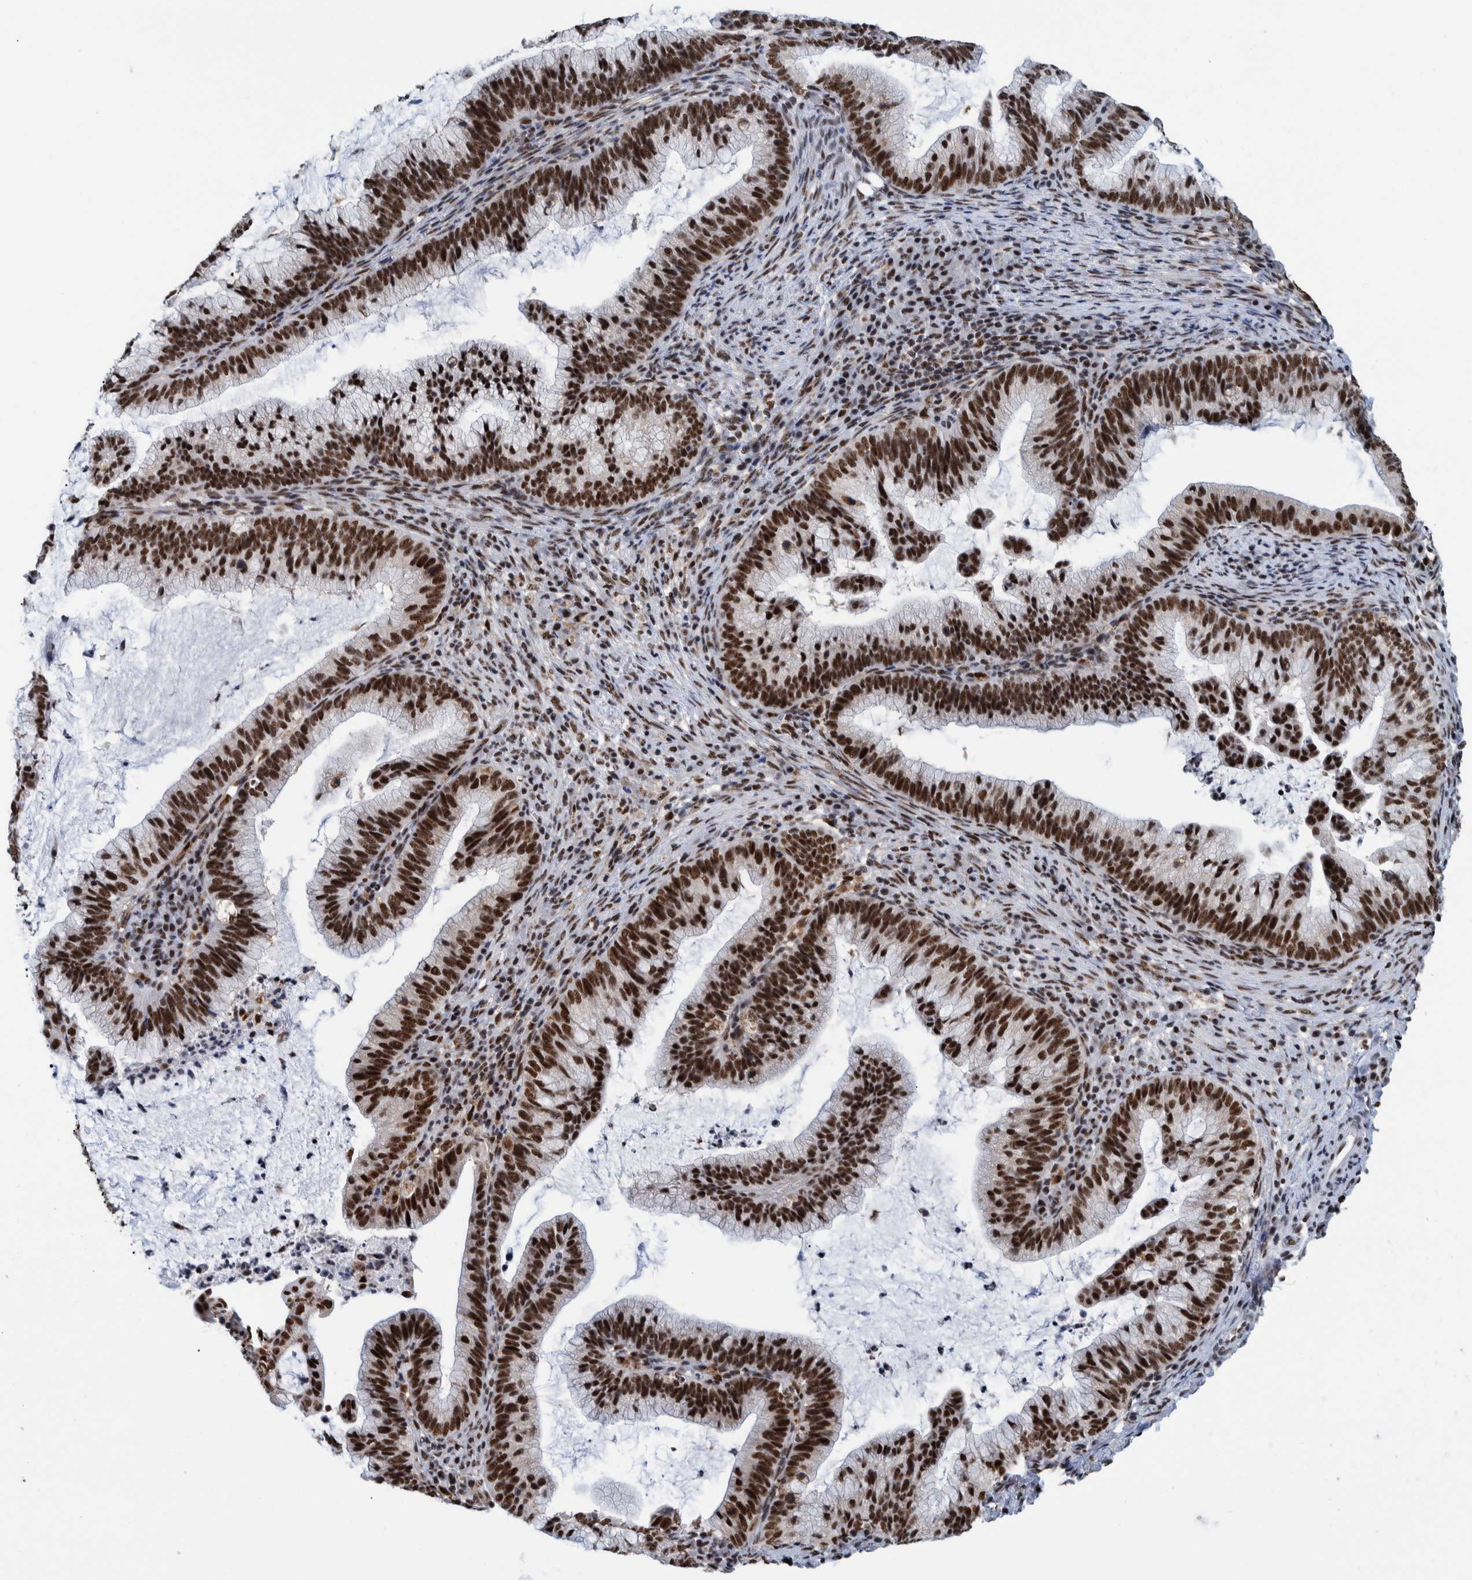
{"staining": {"intensity": "strong", "quantity": ">75%", "location": "nuclear"}, "tissue": "cervical cancer", "cell_type": "Tumor cells", "image_type": "cancer", "snomed": [{"axis": "morphology", "description": "Adenocarcinoma, NOS"}, {"axis": "topography", "description": "Cervix"}], "caption": "Strong nuclear staining for a protein is identified in approximately >75% of tumor cells of adenocarcinoma (cervical) using immunohistochemistry (IHC).", "gene": "EFTUD2", "patient": {"sex": "female", "age": 36}}